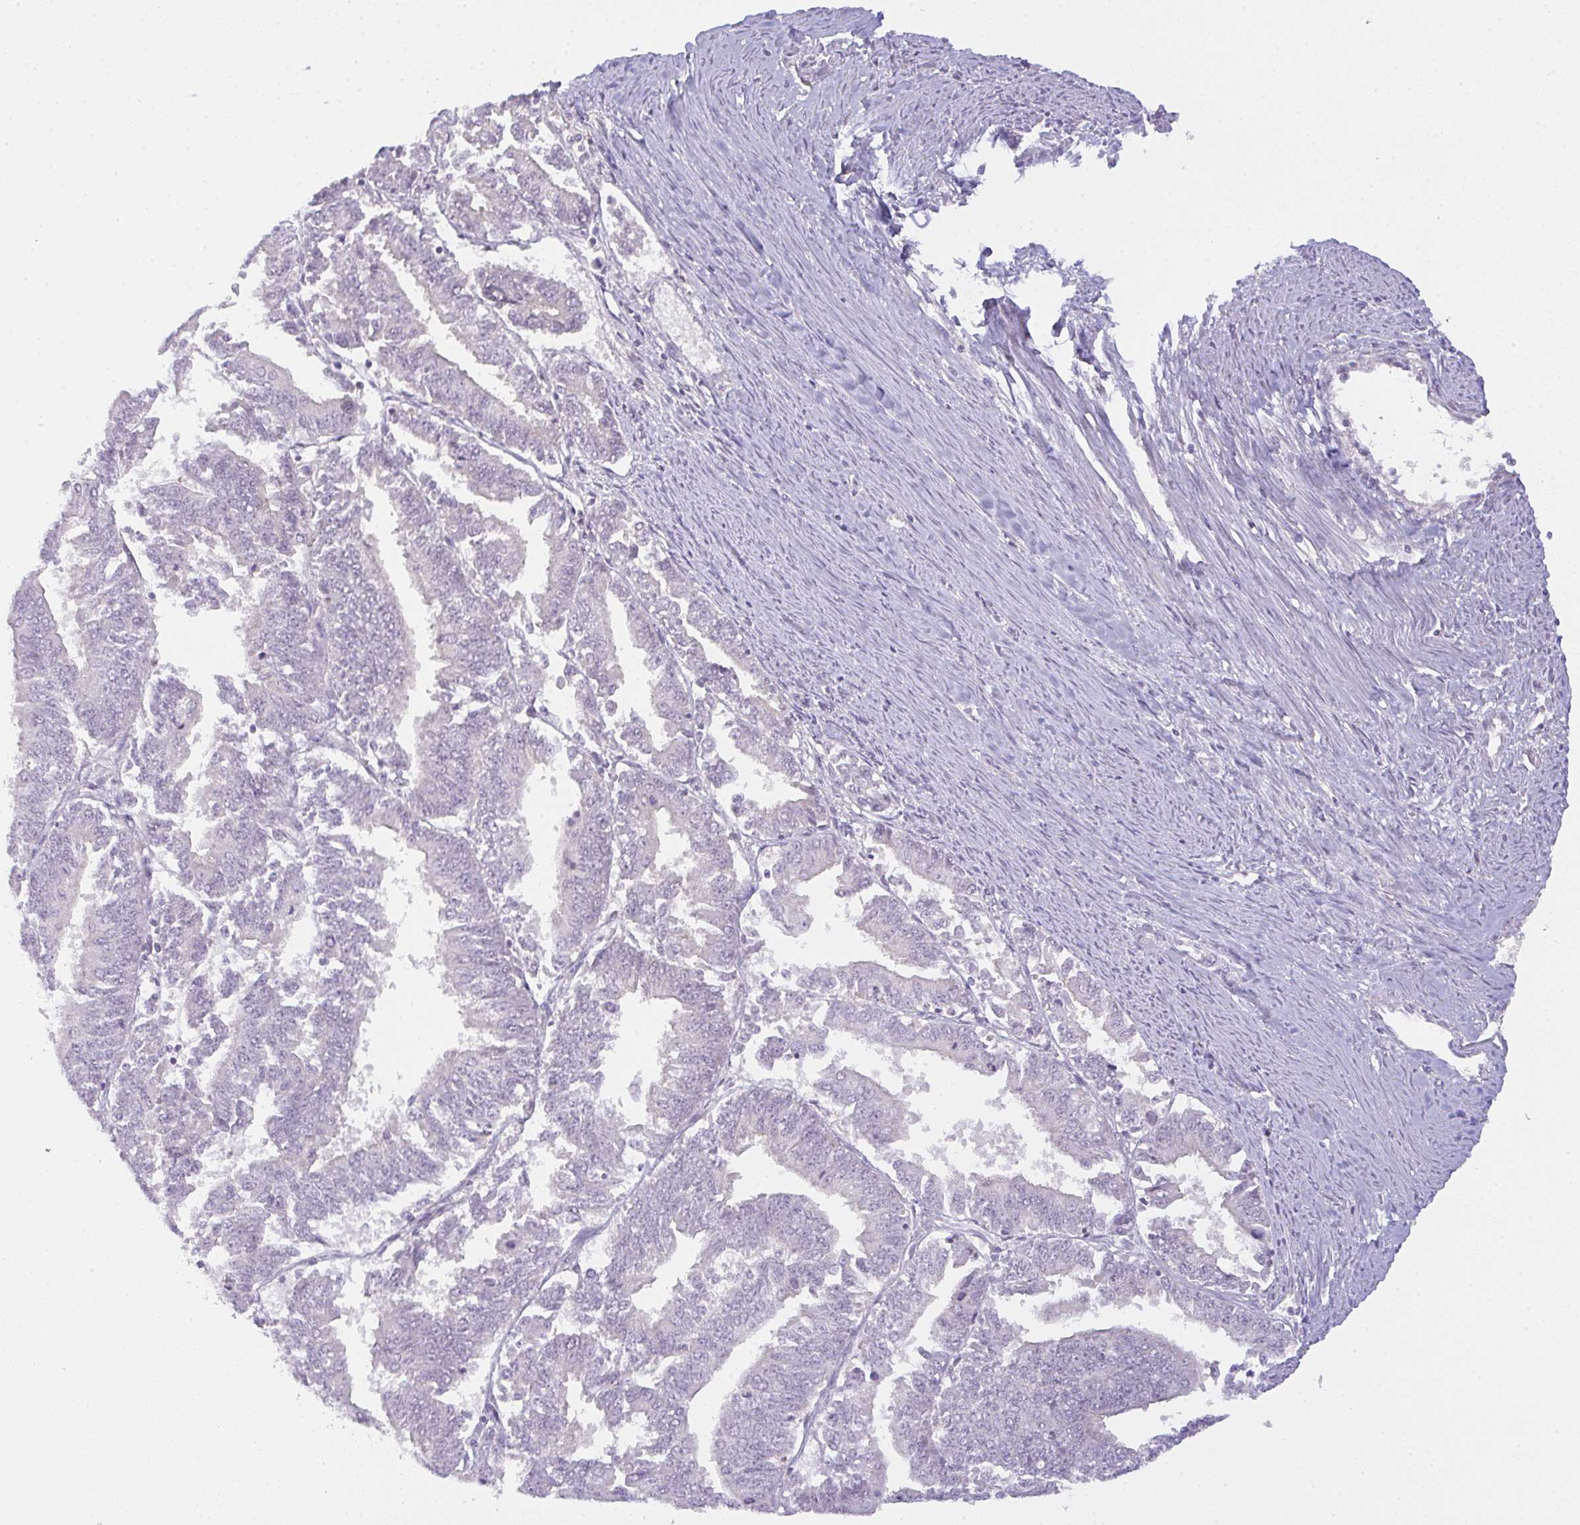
{"staining": {"intensity": "weak", "quantity": "25%-75%", "location": "cytoplasmic/membranous"}, "tissue": "endometrial cancer", "cell_type": "Tumor cells", "image_type": "cancer", "snomed": [{"axis": "morphology", "description": "Adenocarcinoma, NOS"}, {"axis": "topography", "description": "Endometrium"}], "caption": "A brown stain shows weak cytoplasmic/membranous positivity of a protein in endometrial cancer (adenocarcinoma) tumor cells.", "gene": "CSE1L", "patient": {"sex": "female", "age": 73}}